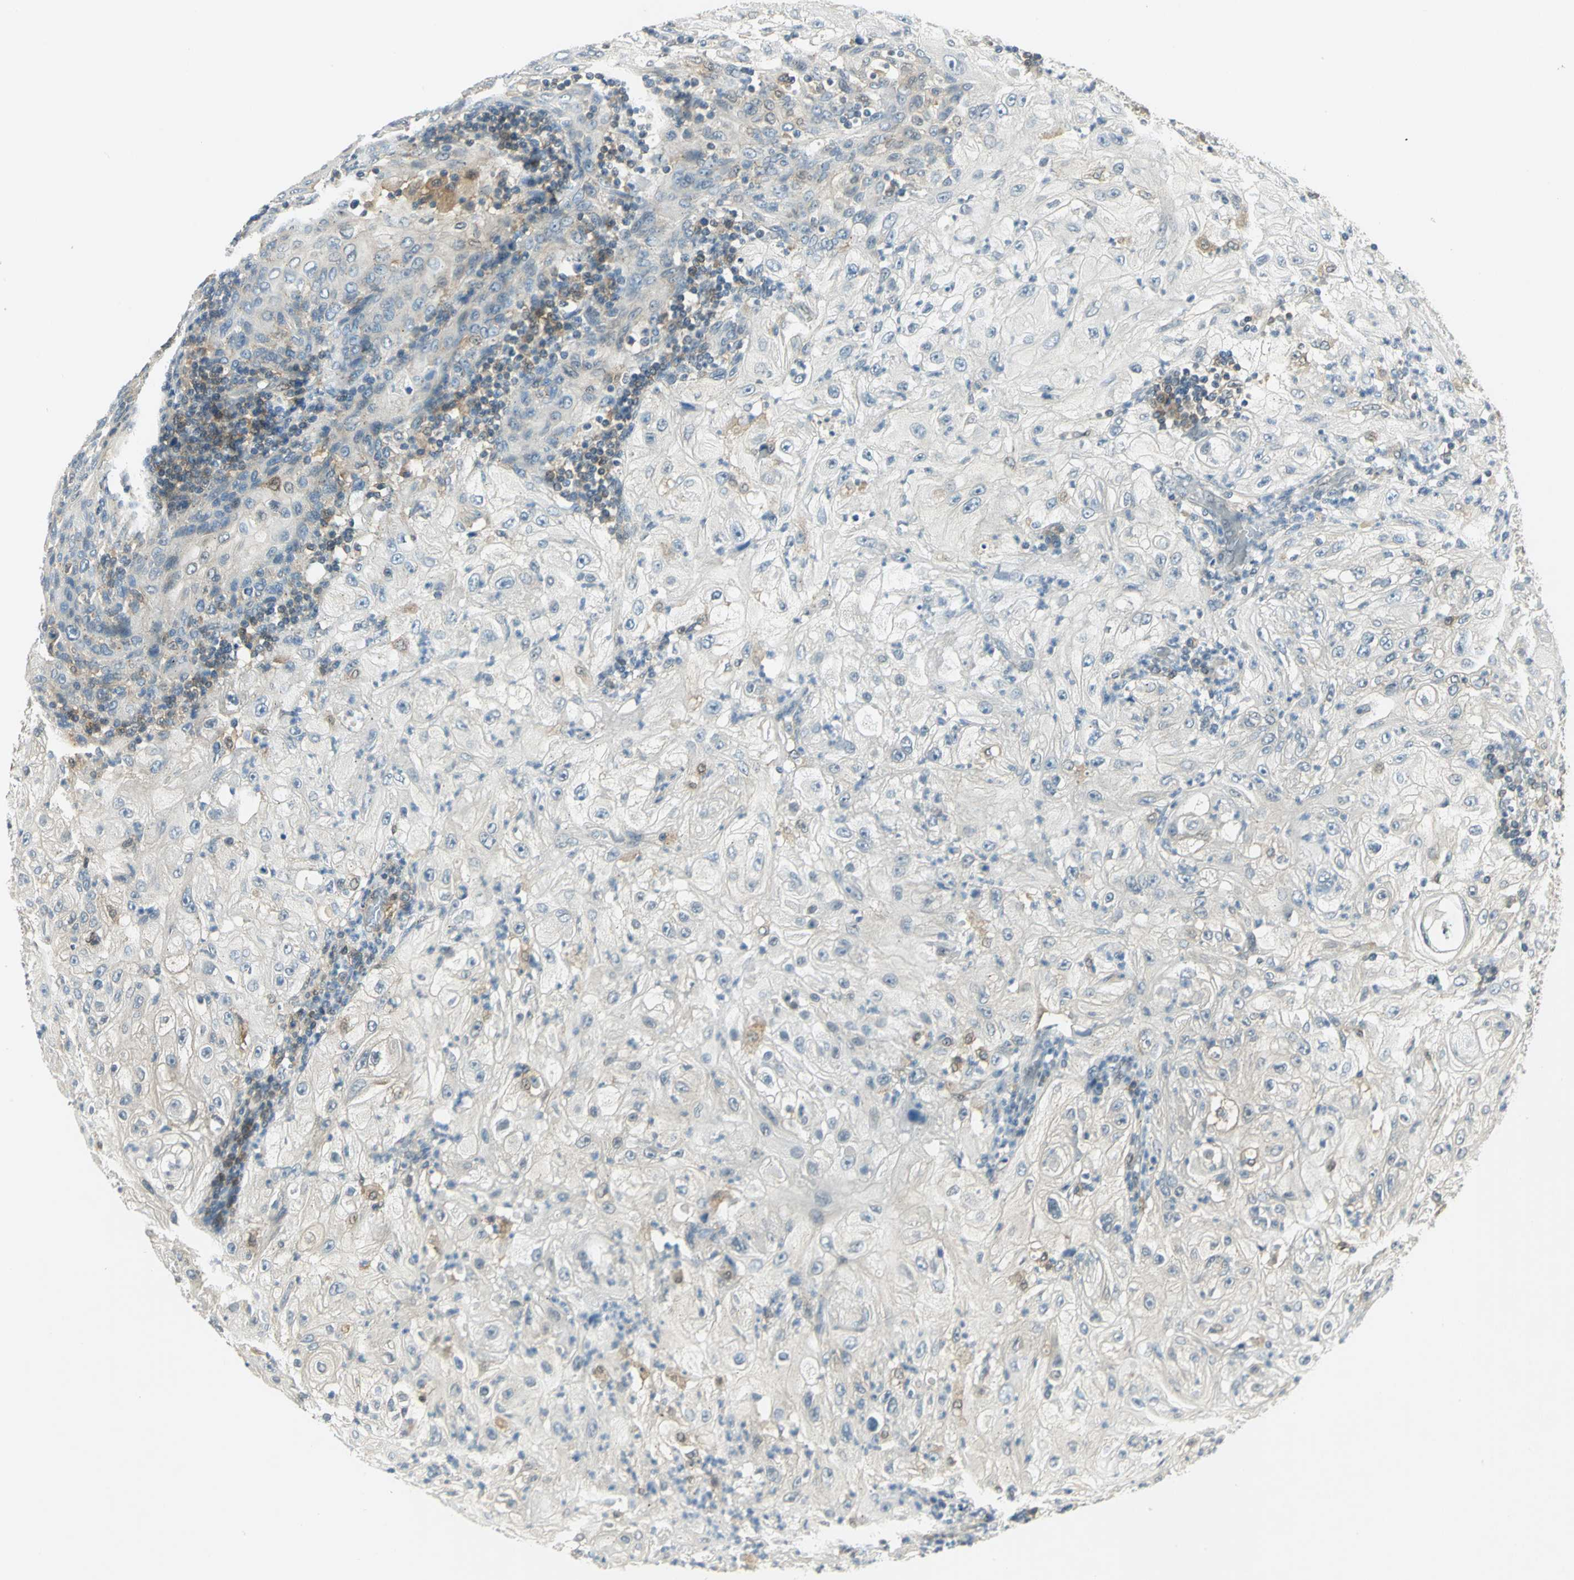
{"staining": {"intensity": "weak", "quantity": "25%-75%", "location": "cytoplasmic/membranous"}, "tissue": "lung cancer", "cell_type": "Tumor cells", "image_type": "cancer", "snomed": [{"axis": "morphology", "description": "Inflammation, NOS"}, {"axis": "morphology", "description": "Squamous cell carcinoma, NOS"}, {"axis": "topography", "description": "Lymph node"}, {"axis": "topography", "description": "Soft tissue"}, {"axis": "topography", "description": "Lung"}], "caption": "Weak cytoplasmic/membranous positivity is seen in about 25%-75% of tumor cells in squamous cell carcinoma (lung).", "gene": "FYN", "patient": {"sex": "male", "age": 66}}